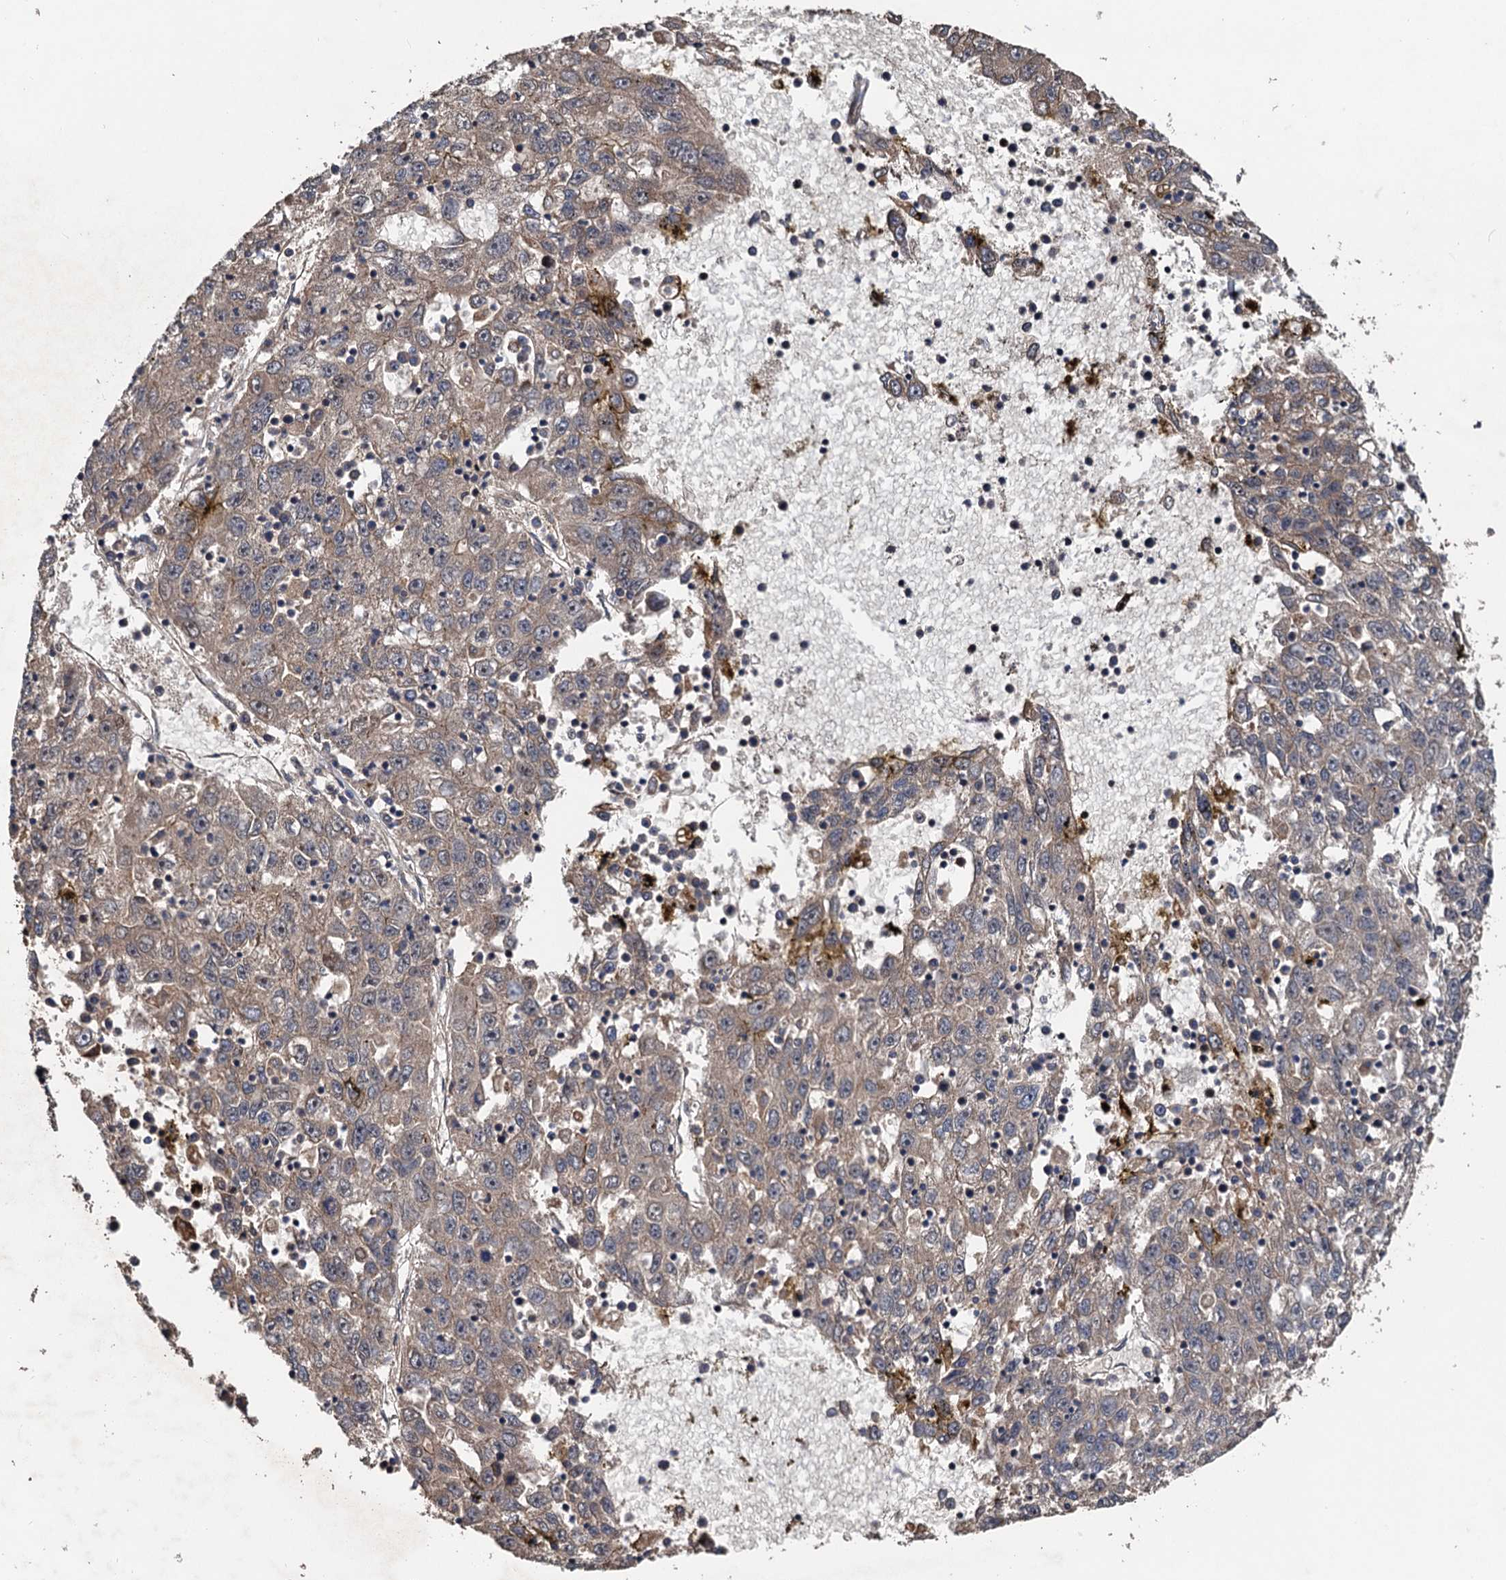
{"staining": {"intensity": "weak", "quantity": ">75%", "location": "cytoplasmic/membranous"}, "tissue": "liver cancer", "cell_type": "Tumor cells", "image_type": "cancer", "snomed": [{"axis": "morphology", "description": "Carcinoma, Hepatocellular, NOS"}, {"axis": "topography", "description": "Liver"}], "caption": "Immunohistochemical staining of human hepatocellular carcinoma (liver) exhibits low levels of weak cytoplasmic/membranous positivity in about >75% of tumor cells. The protein of interest is shown in brown color, while the nuclei are stained blue.", "gene": "TMEM39B", "patient": {"sex": "male", "age": 49}}